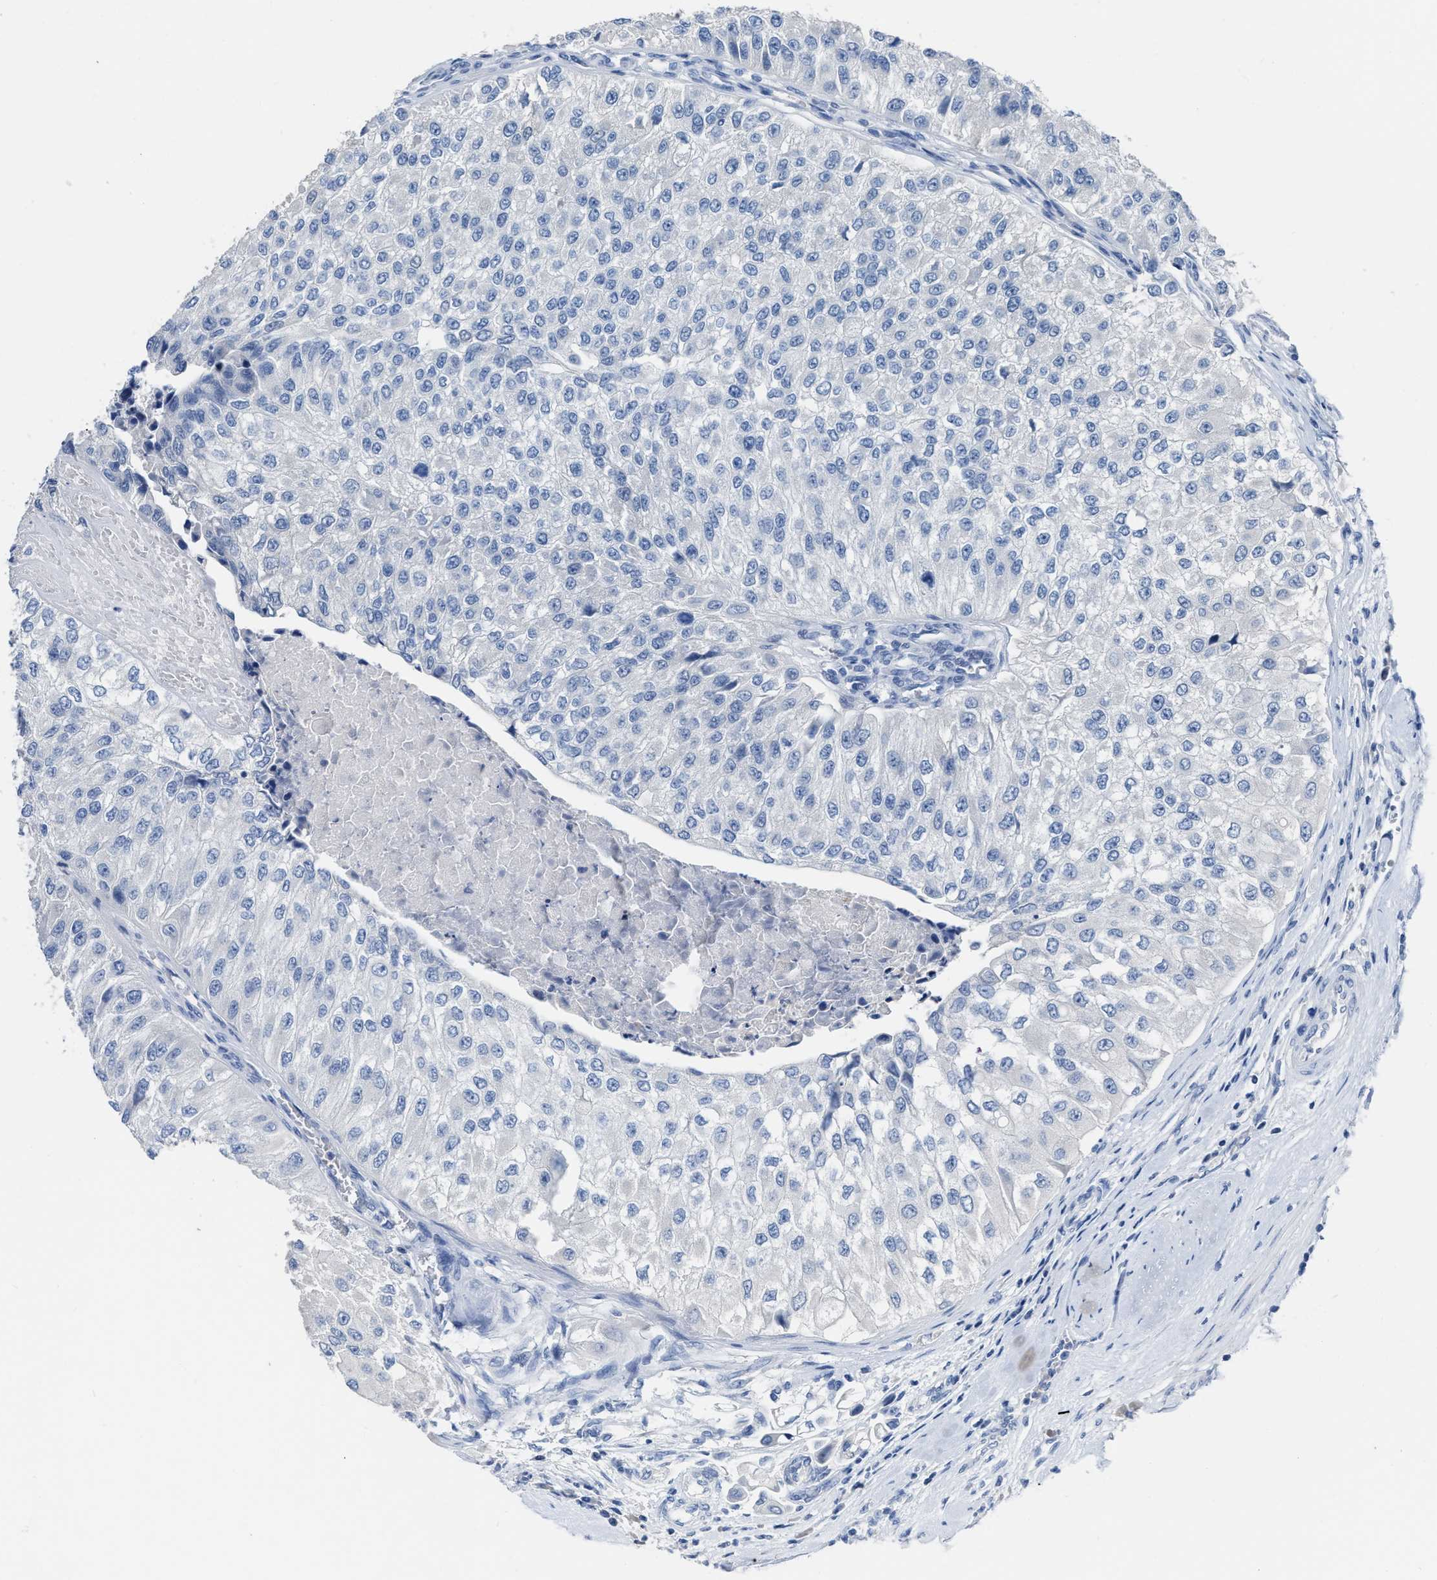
{"staining": {"intensity": "negative", "quantity": "none", "location": "none"}, "tissue": "urothelial cancer", "cell_type": "Tumor cells", "image_type": "cancer", "snomed": [{"axis": "morphology", "description": "Urothelial carcinoma, High grade"}, {"axis": "topography", "description": "Kidney"}, {"axis": "topography", "description": "Urinary bladder"}], "caption": "Human urothelial carcinoma (high-grade) stained for a protein using immunohistochemistry (IHC) displays no staining in tumor cells.", "gene": "CEACAM5", "patient": {"sex": "male", "age": 77}}